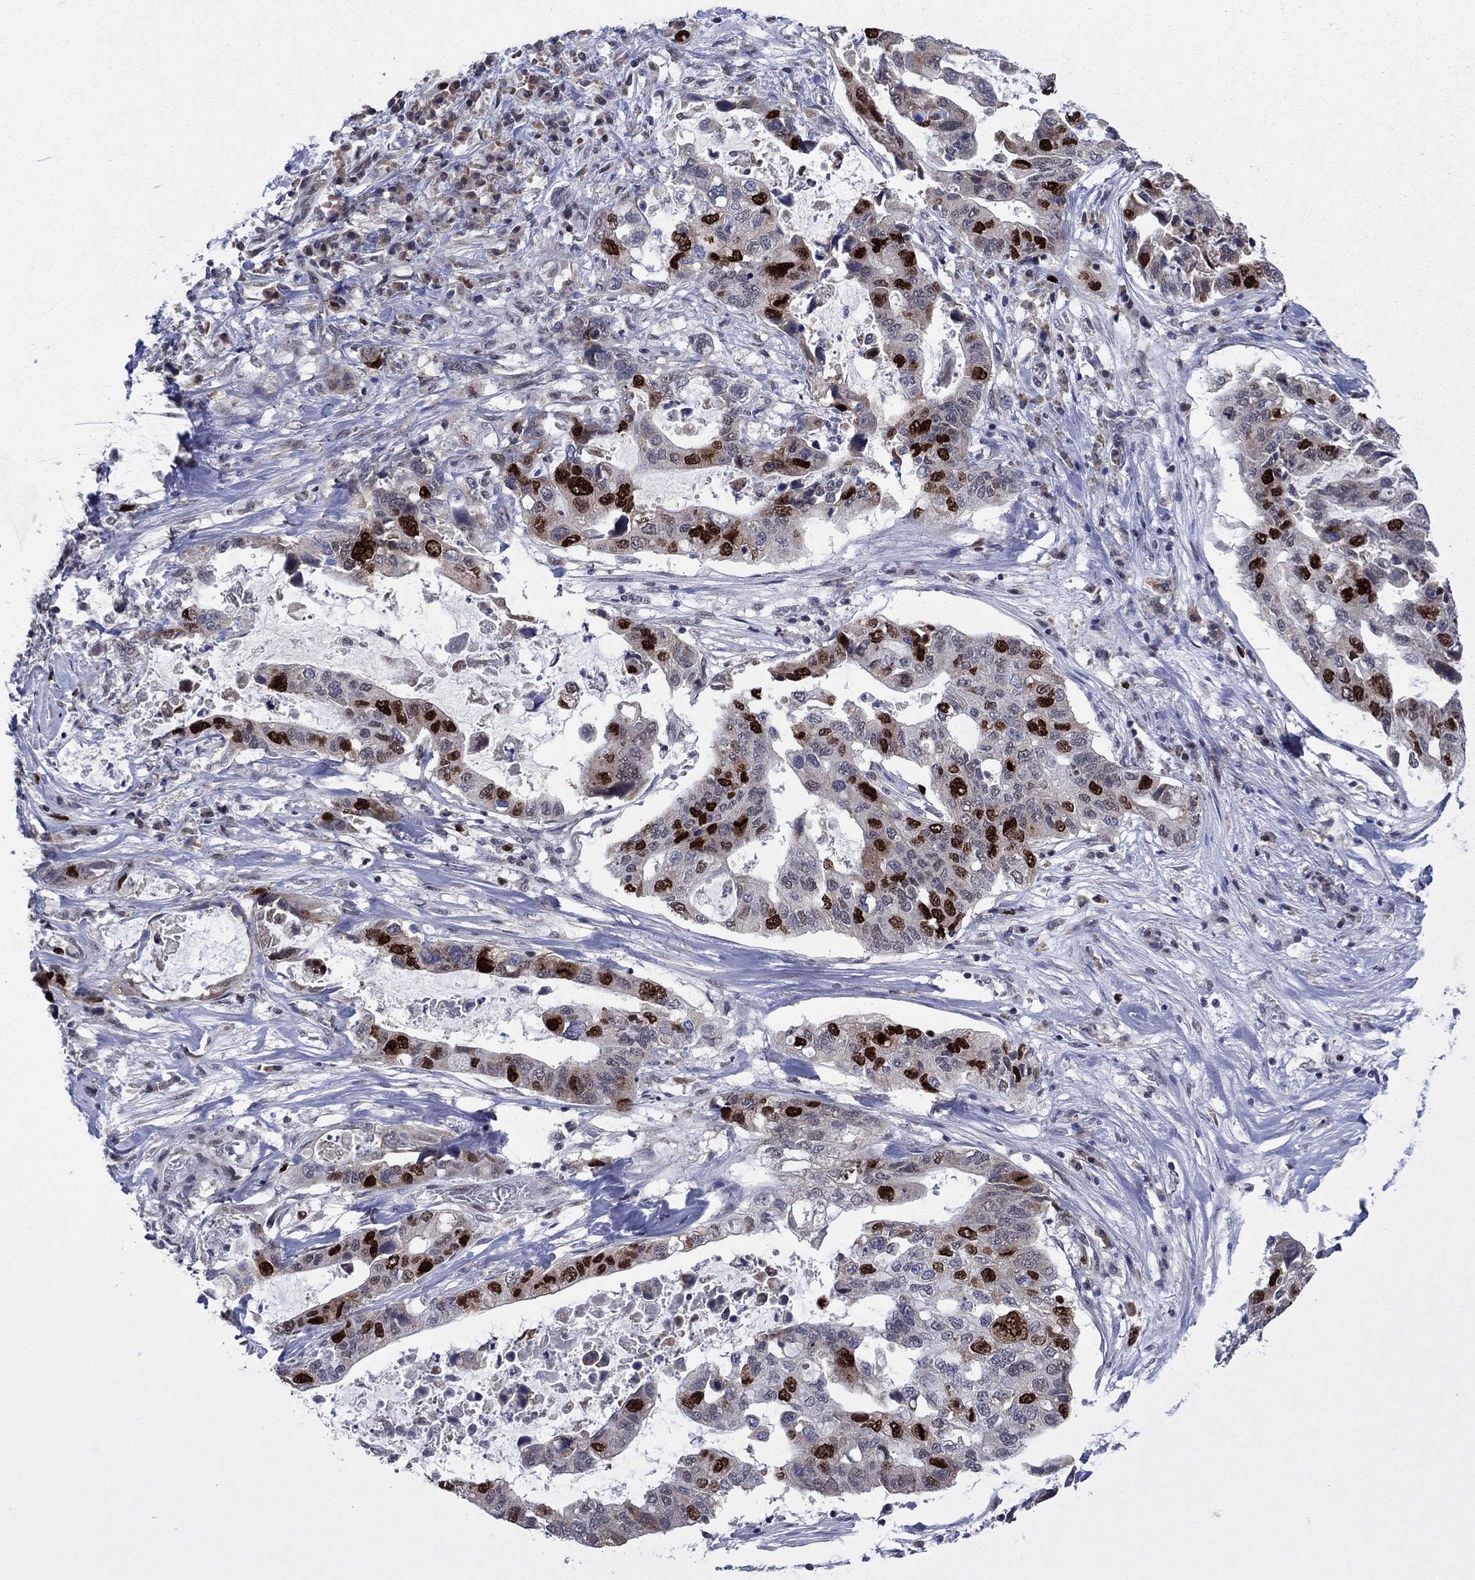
{"staining": {"intensity": "strong", "quantity": "25%-75%", "location": "nuclear"}, "tissue": "stomach cancer", "cell_type": "Tumor cells", "image_type": "cancer", "snomed": [{"axis": "morphology", "description": "Adenocarcinoma, NOS"}, {"axis": "topography", "description": "Stomach"}], "caption": "Strong nuclear protein expression is seen in about 25%-75% of tumor cells in stomach cancer (adenocarcinoma).", "gene": "CDCA5", "patient": {"sex": "male", "age": 54}}